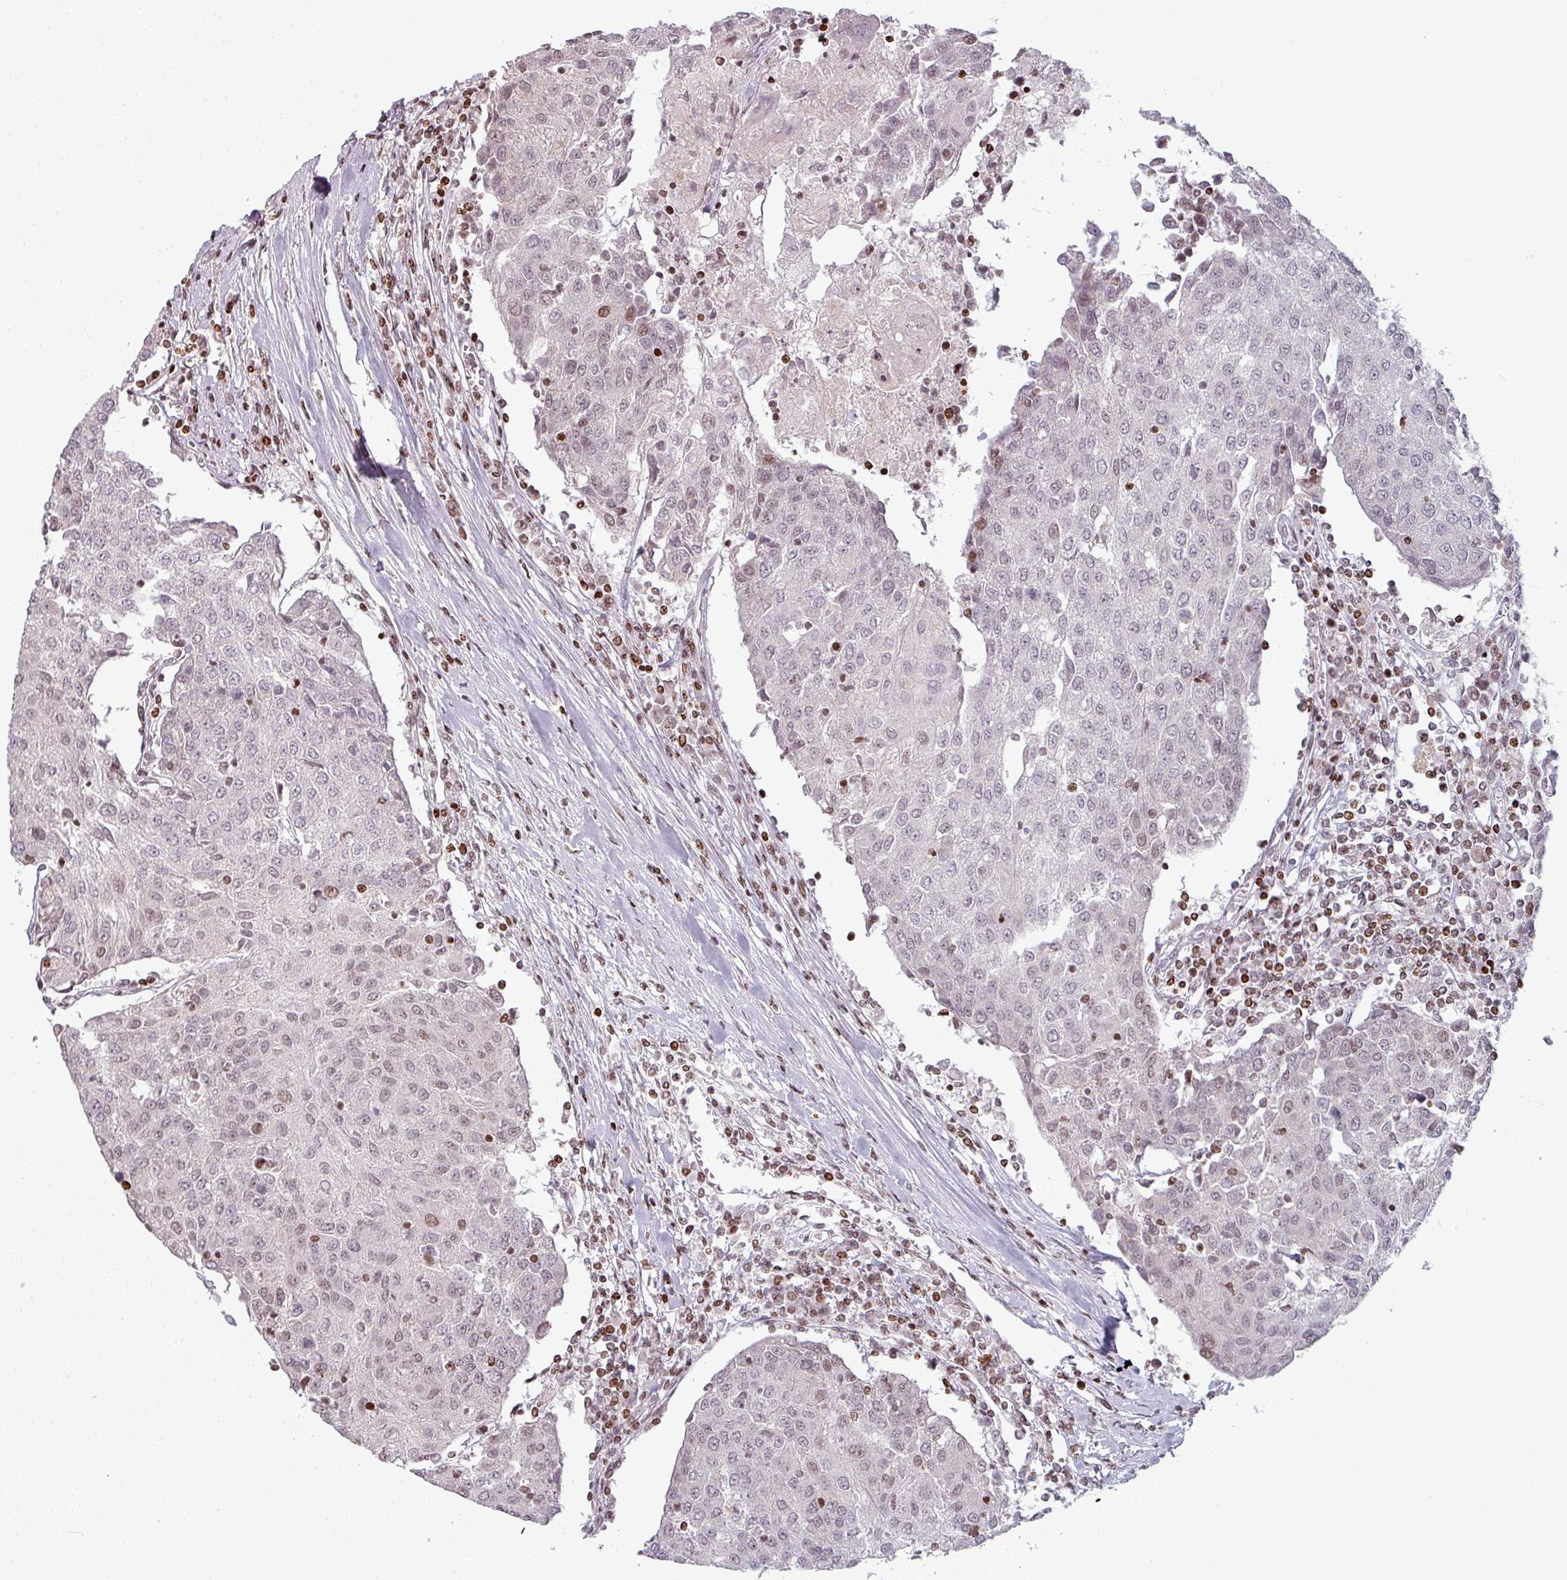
{"staining": {"intensity": "weak", "quantity": "25%-75%", "location": "nuclear"}, "tissue": "urothelial cancer", "cell_type": "Tumor cells", "image_type": "cancer", "snomed": [{"axis": "morphology", "description": "Urothelial carcinoma, High grade"}, {"axis": "topography", "description": "Urinary bladder"}], "caption": "An image of human urothelial cancer stained for a protein shows weak nuclear brown staining in tumor cells.", "gene": "NCOR1", "patient": {"sex": "female", "age": 85}}